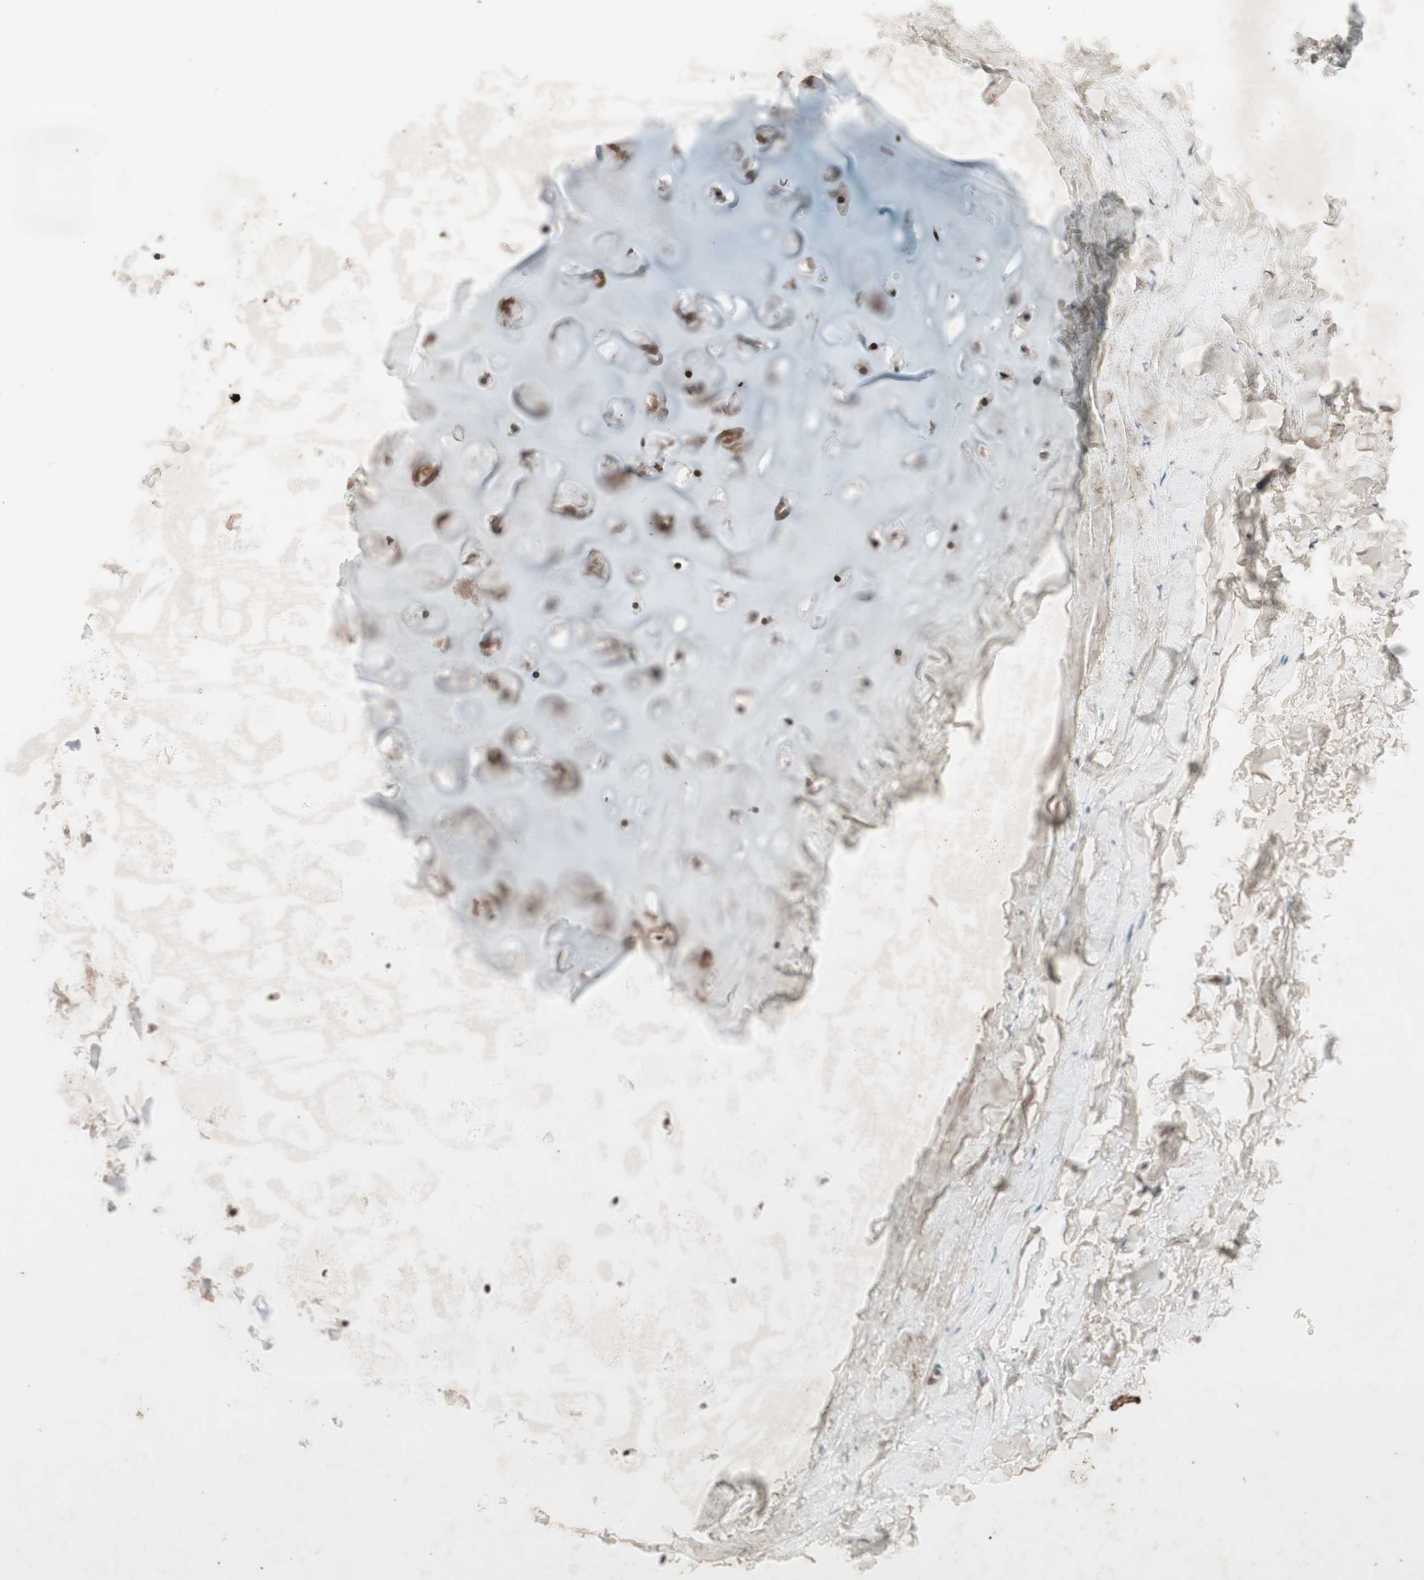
{"staining": {"intensity": "moderate", "quantity": ">75%", "location": "cytoplasmic/membranous"}, "tissue": "adipose tissue", "cell_type": "Adipocytes", "image_type": "normal", "snomed": [{"axis": "morphology", "description": "Normal tissue, NOS"}, {"axis": "topography", "description": "Bronchus"}], "caption": "IHC staining of normal adipose tissue, which exhibits medium levels of moderate cytoplasmic/membranous expression in approximately >75% of adipocytes indicating moderate cytoplasmic/membranous protein positivity. The staining was performed using DAB (3,3'-diaminobenzidine) (brown) for protein detection and nuclei were counterstained in hematoxylin (blue).", "gene": "MSH6", "patient": {"sex": "female", "age": 73}}